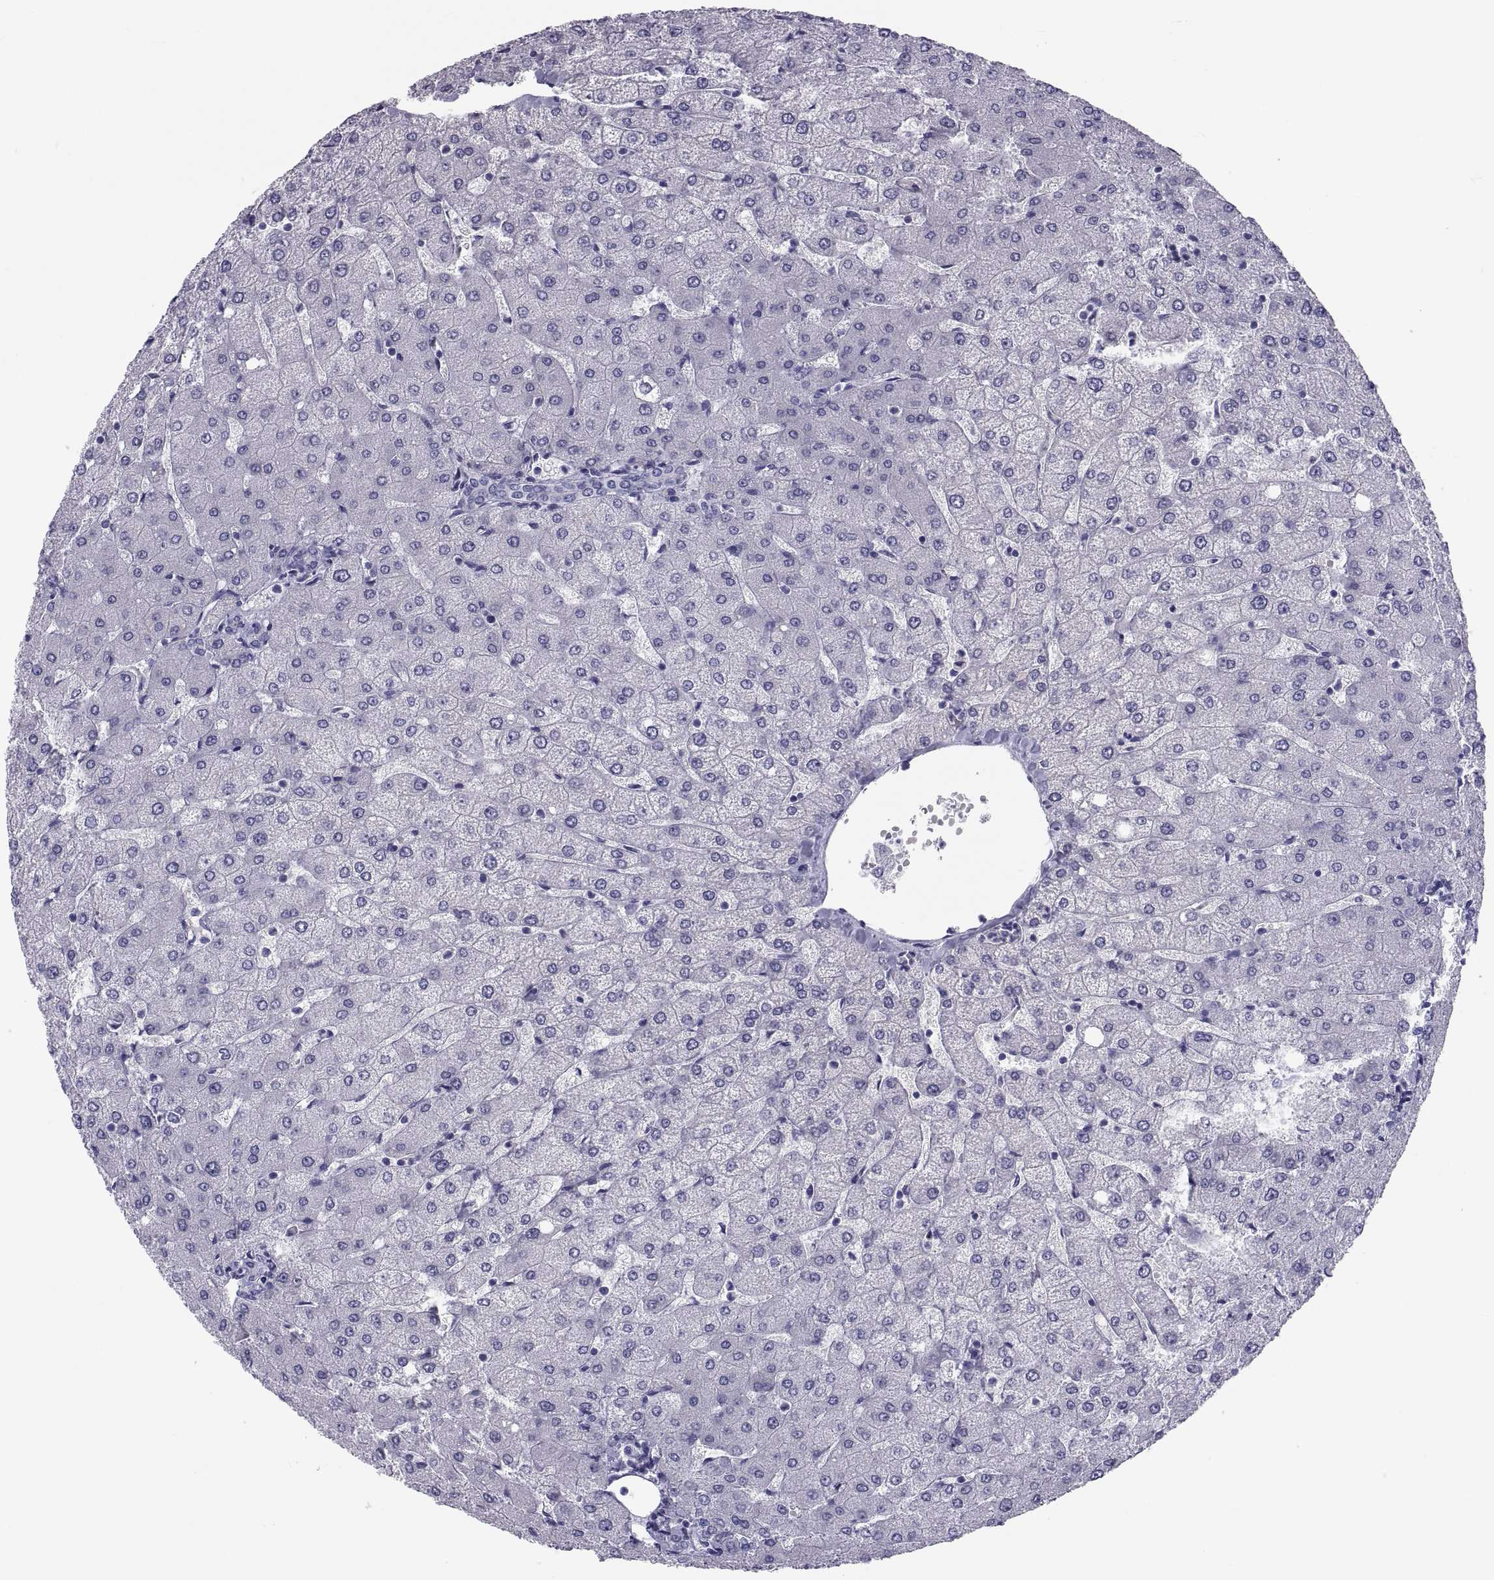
{"staining": {"intensity": "negative", "quantity": "none", "location": "none"}, "tissue": "liver", "cell_type": "Cholangiocytes", "image_type": "normal", "snomed": [{"axis": "morphology", "description": "Normal tissue, NOS"}, {"axis": "topography", "description": "Liver"}], "caption": "Immunohistochemistry histopathology image of benign liver: liver stained with DAB demonstrates no significant protein positivity in cholangiocytes.", "gene": "DEFB129", "patient": {"sex": "female", "age": 54}}